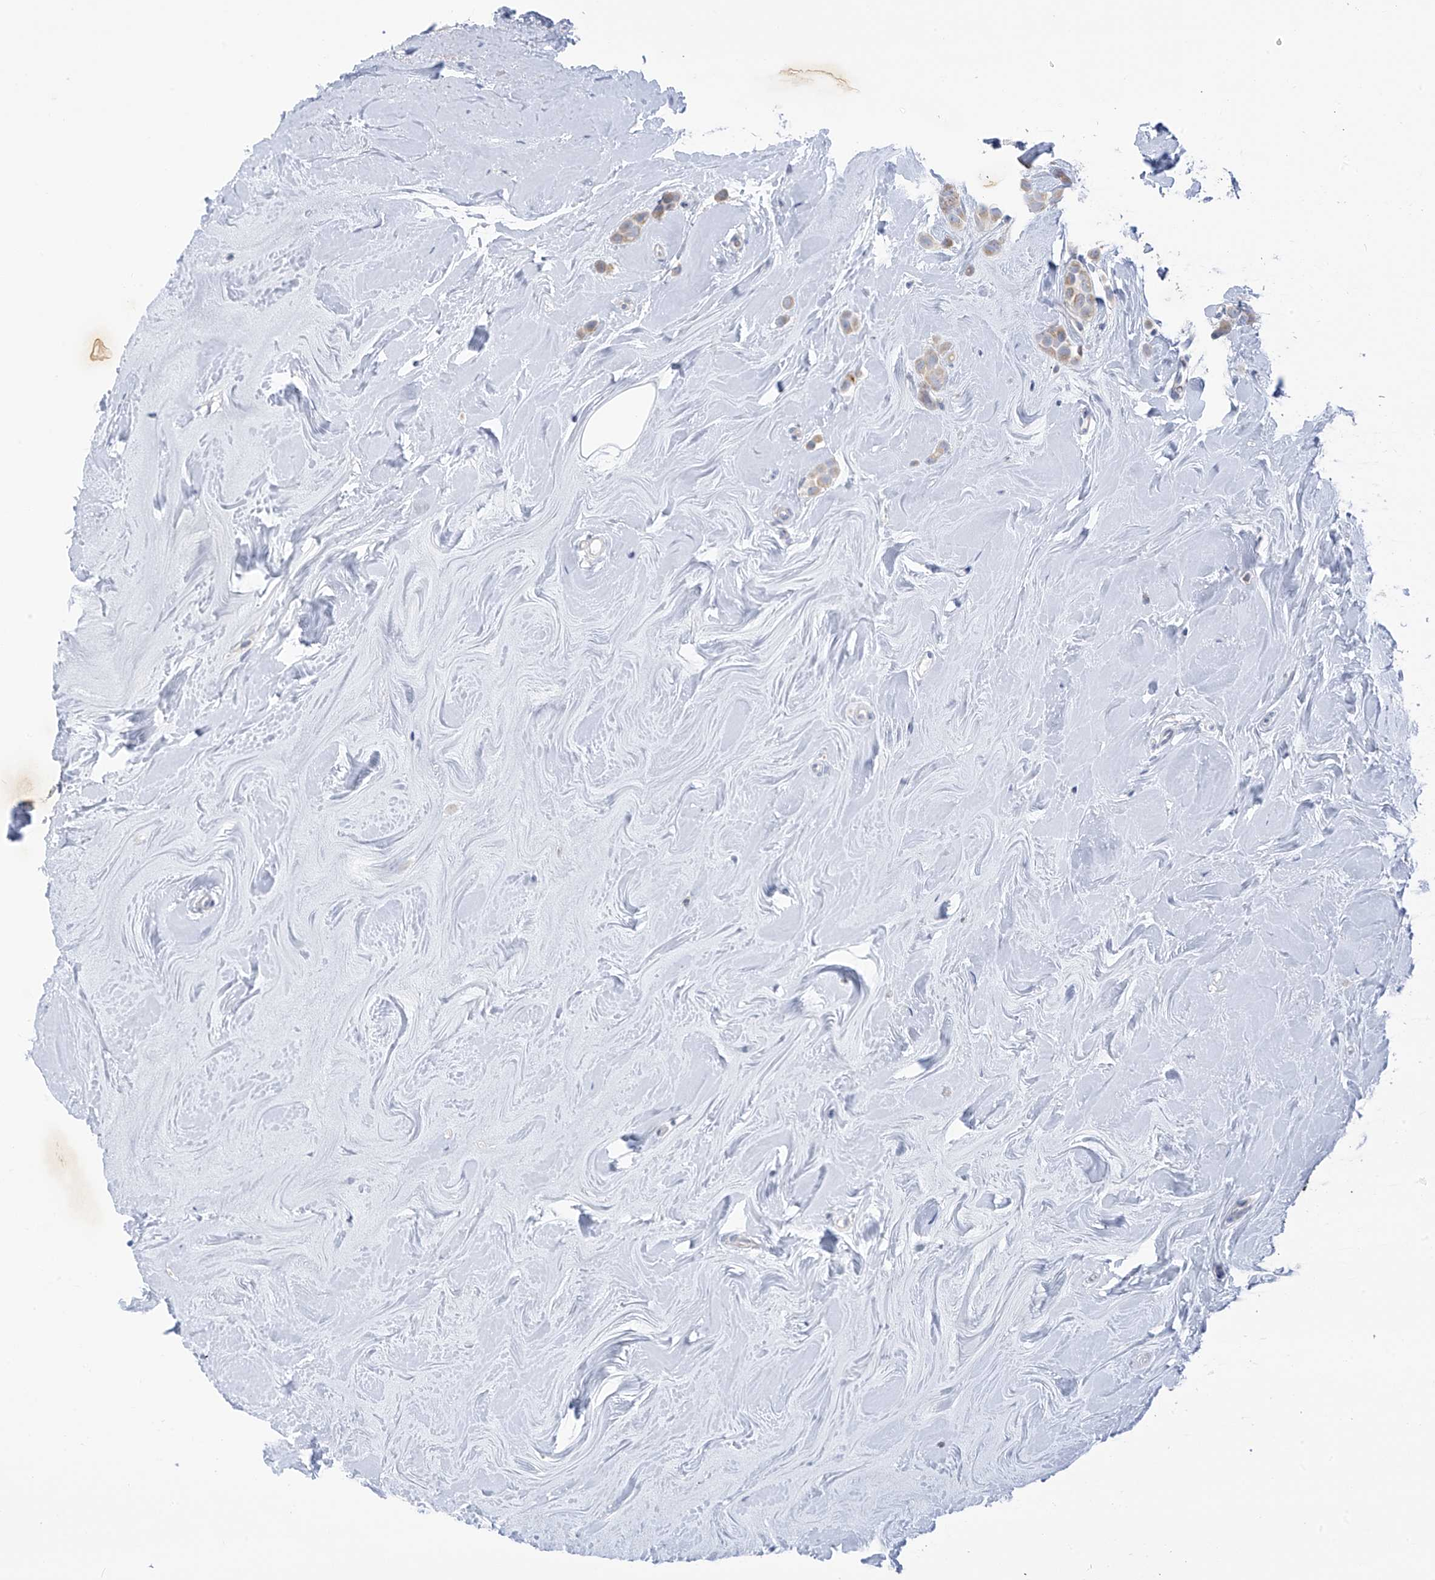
{"staining": {"intensity": "weak", "quantity": "25%-75%", "location": "cytoplasmic/membranous"}, "tissue": "breast cancer", "cell_type": "Tumor cells", "image_type": "cancer", "snomed": [{"axis": "morphology", "description": "Lobular carcinoma"}, {"axis": "topography", "description": "Breast"}], "caption": "The micrograph reveals immunohistochemical staining of breast cancer. There is weak cytoplasmic/membranous positivity is present in approximately 25%-75% of tumor cells.", "gene": "SLC6A12", "patient": {"sex": "female", "age": 47}}